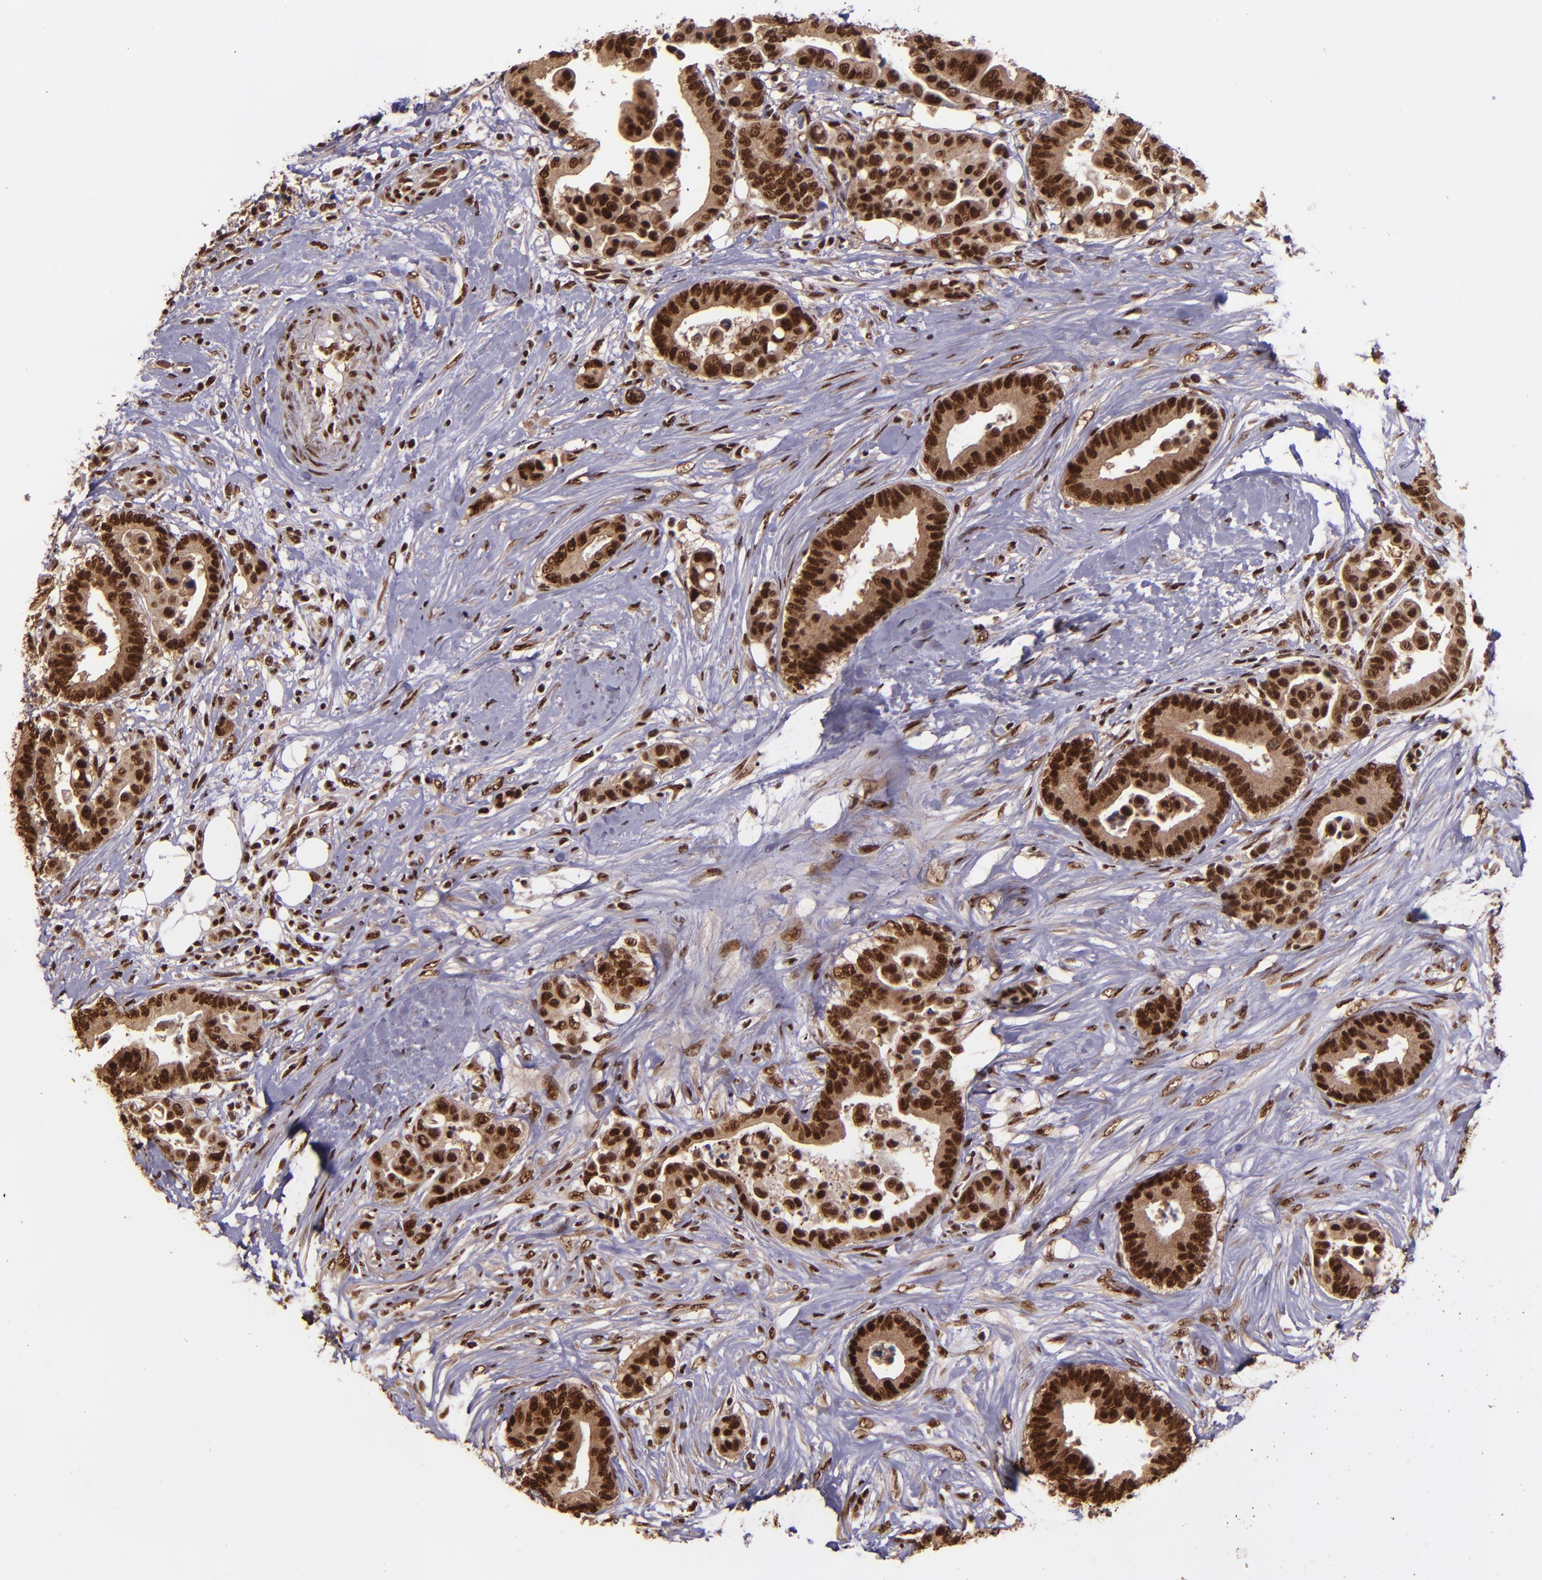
{"staining": {"intensity": "strong", "quantity": ">75%", "location": "cytoplasmic/membranous,nuclear"}, "tissue": "colorectal cancer", "cell_type": "Tumor cells", "image_type": "cancer", "snomed": [{"axis": "morphology", "description": "Adenocarcinoma, NOS"}, {"axis": "topography", "description": "Colon"}], "caption": "Immunohistochemistry of colorectal adenocarcinoma displays high levels of strong cytoplasmic/membranous and nuclear staining in about >75% of tumor cells. Immunohistochemistry (ihc) stains the protein in brown and the nuclei are stained blue.", "gene": "PQBP1", "patient": {"sex": "male", "age": 82}}